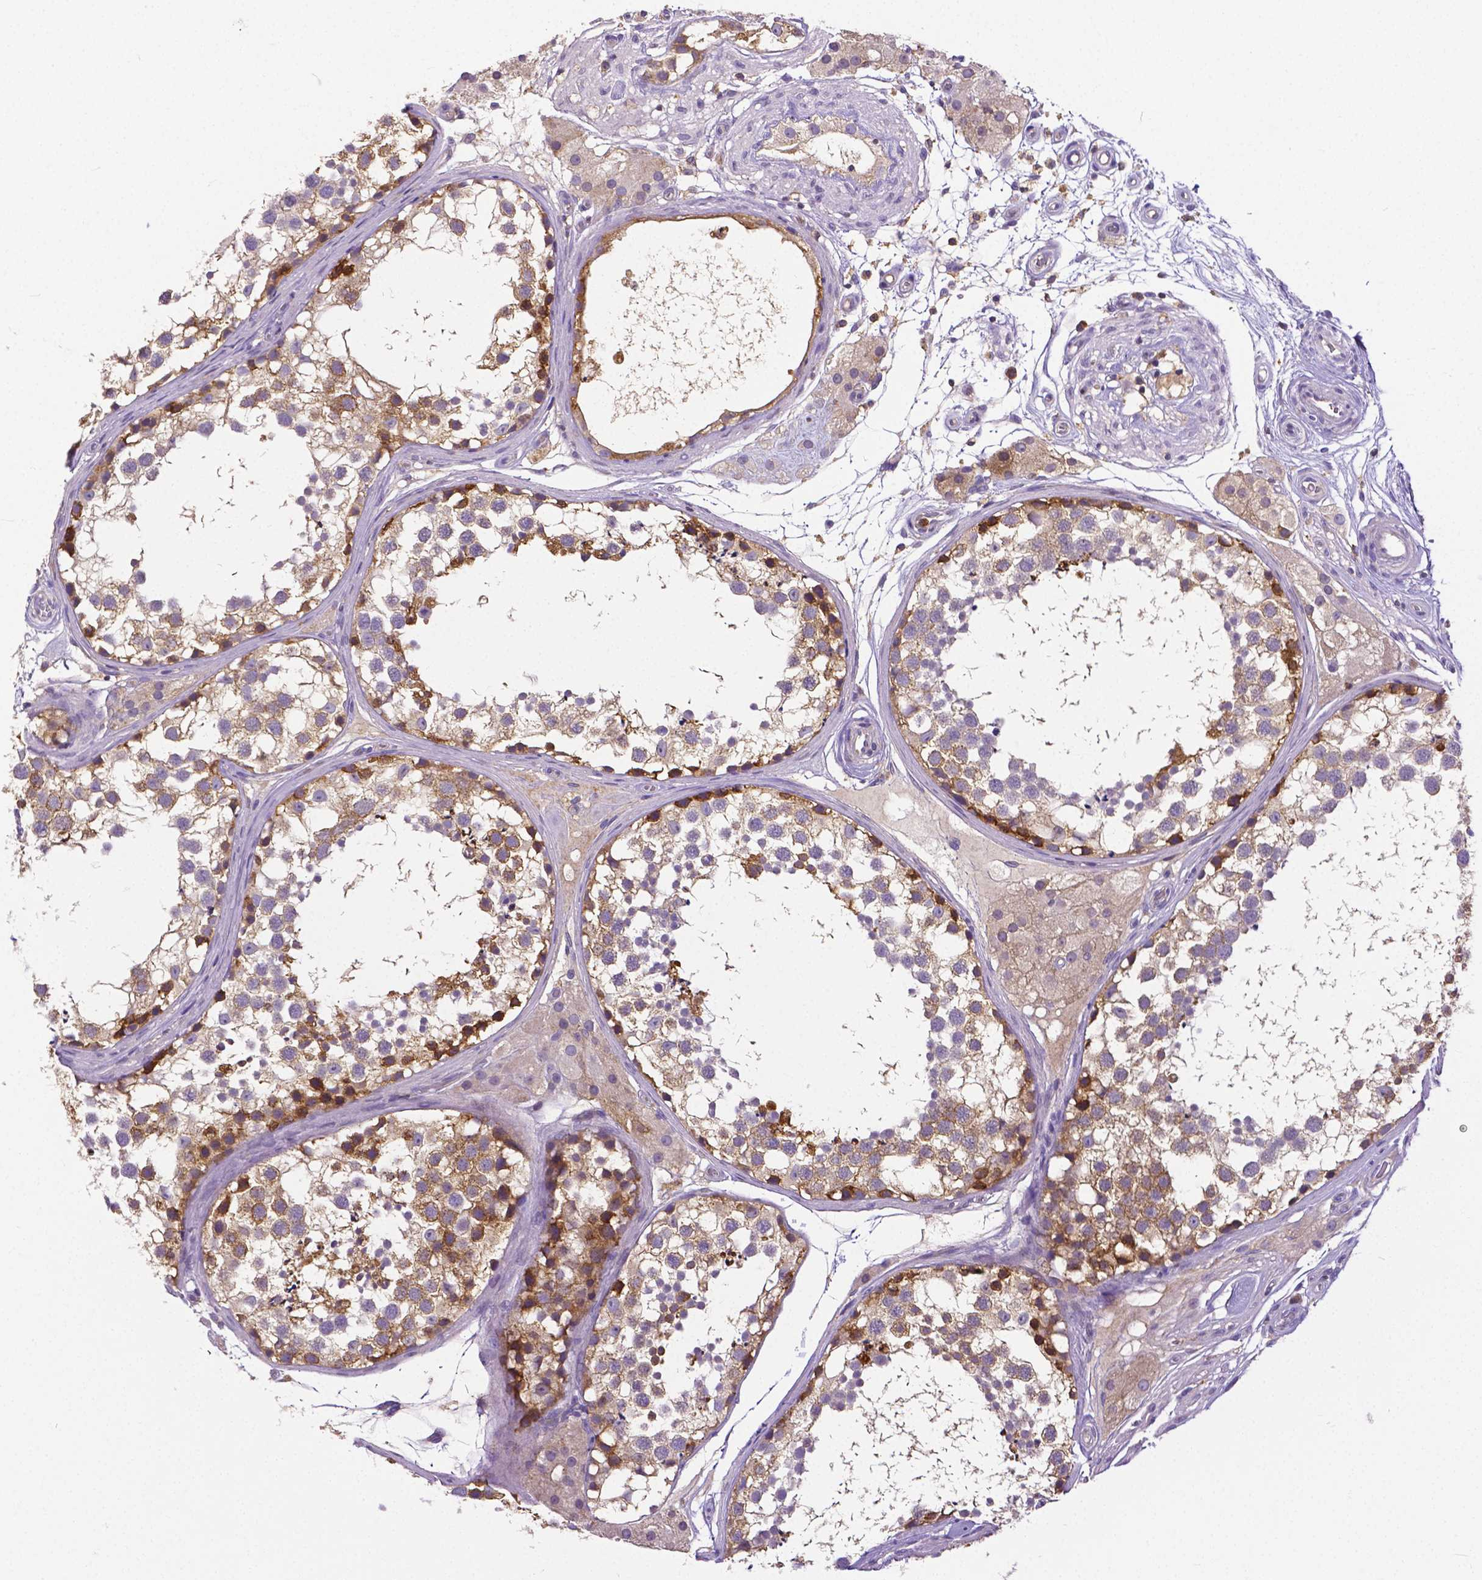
{"staining": {"intensity": "strong", "quantity": "<25%", "location": "cytoplasmic/membranous"}, "tissue": "testis", "cell_type": "Cells in seminiferous ducts", "image_type": "normal", "snomed": [{"axis": "morphology", "description": "Normal tissue, NOS"}, {"axis": "morphology", "description": "Seminoma, NOS"}, {"axis": "topography", "description": "Testis"}], "caption": "Immunohistochemistry (IHC) (DAB (3,3'-diaminobenzidine)) staining of normal human testis shows strong cytoplasmic/membranous protein staining in approximately <25% of cells in seminiferous ducts.", "gene": "DICER1", "patient": {"sex": "male", "age": 65}}